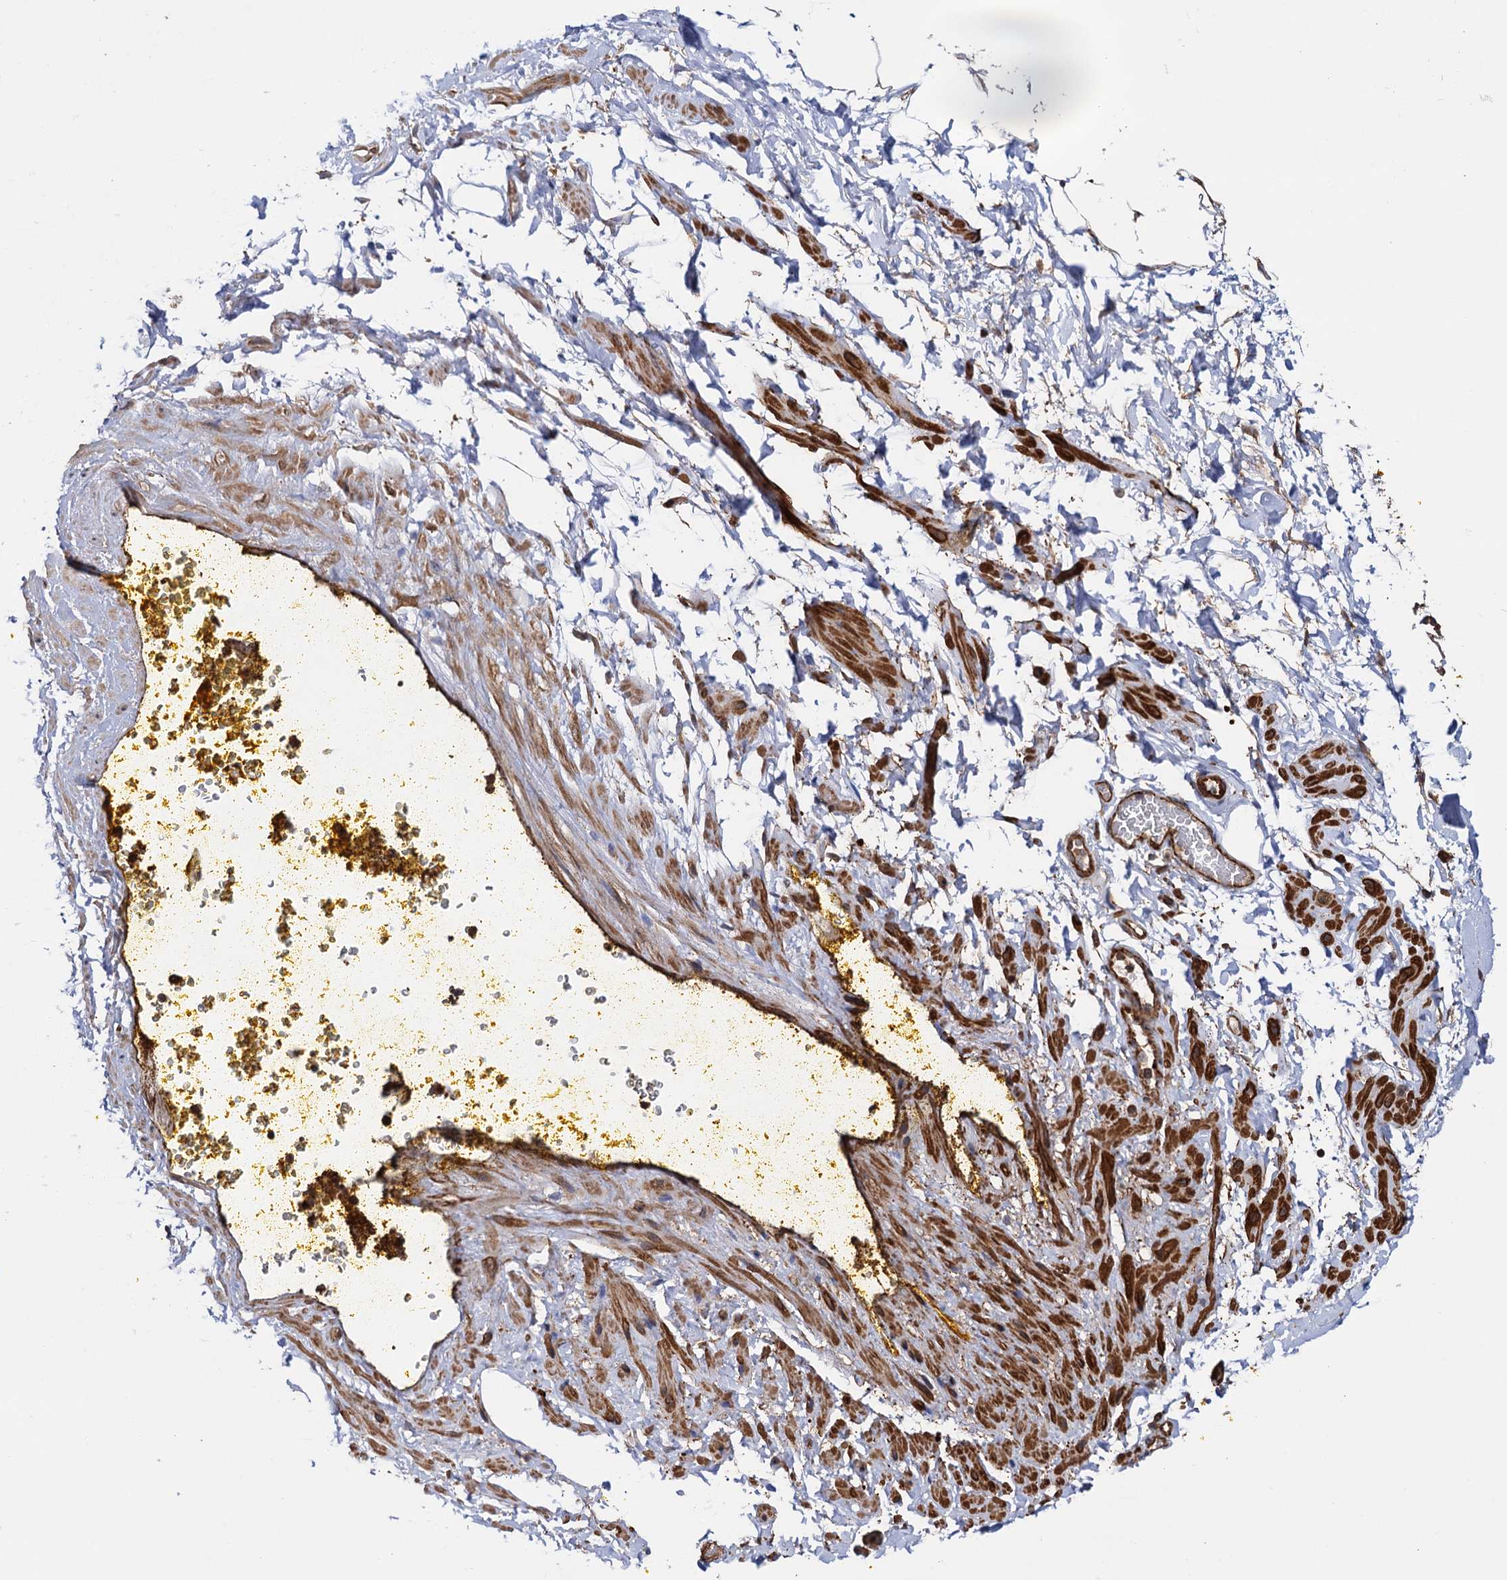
{"staining": {"intensity": "moderate", "quantity": ">75%", "location": "cytoplasmic/membranous"}, "tissue": "soft tissue", "cell_type": "Fibroblasts", "image_type": "normal", "snomed": [{"axis": "morphology", "description": "Normal tissue, NOS"}, {"axis": "morphology", "description": "Adenocarcinoma, Low grade"}, {"axis": "topography", "description": "Prostate"}, {"axis": "topography", "description": "Peripheral nerve tissue"}], "caption": "Immunohistochemistry of unremarkable soft tissue demonstrates medium levels of moderate cytoplasmic/membranous expression in approximately >75% of fibroblasts. The staining was performed using DAB to visualize the protein expression in brown, while the nuclei were stained in blue with hematoxylin (Magnification: 20x).", "gene": "ATP8B4", "patient": {"sex": "male", "age": 63}}